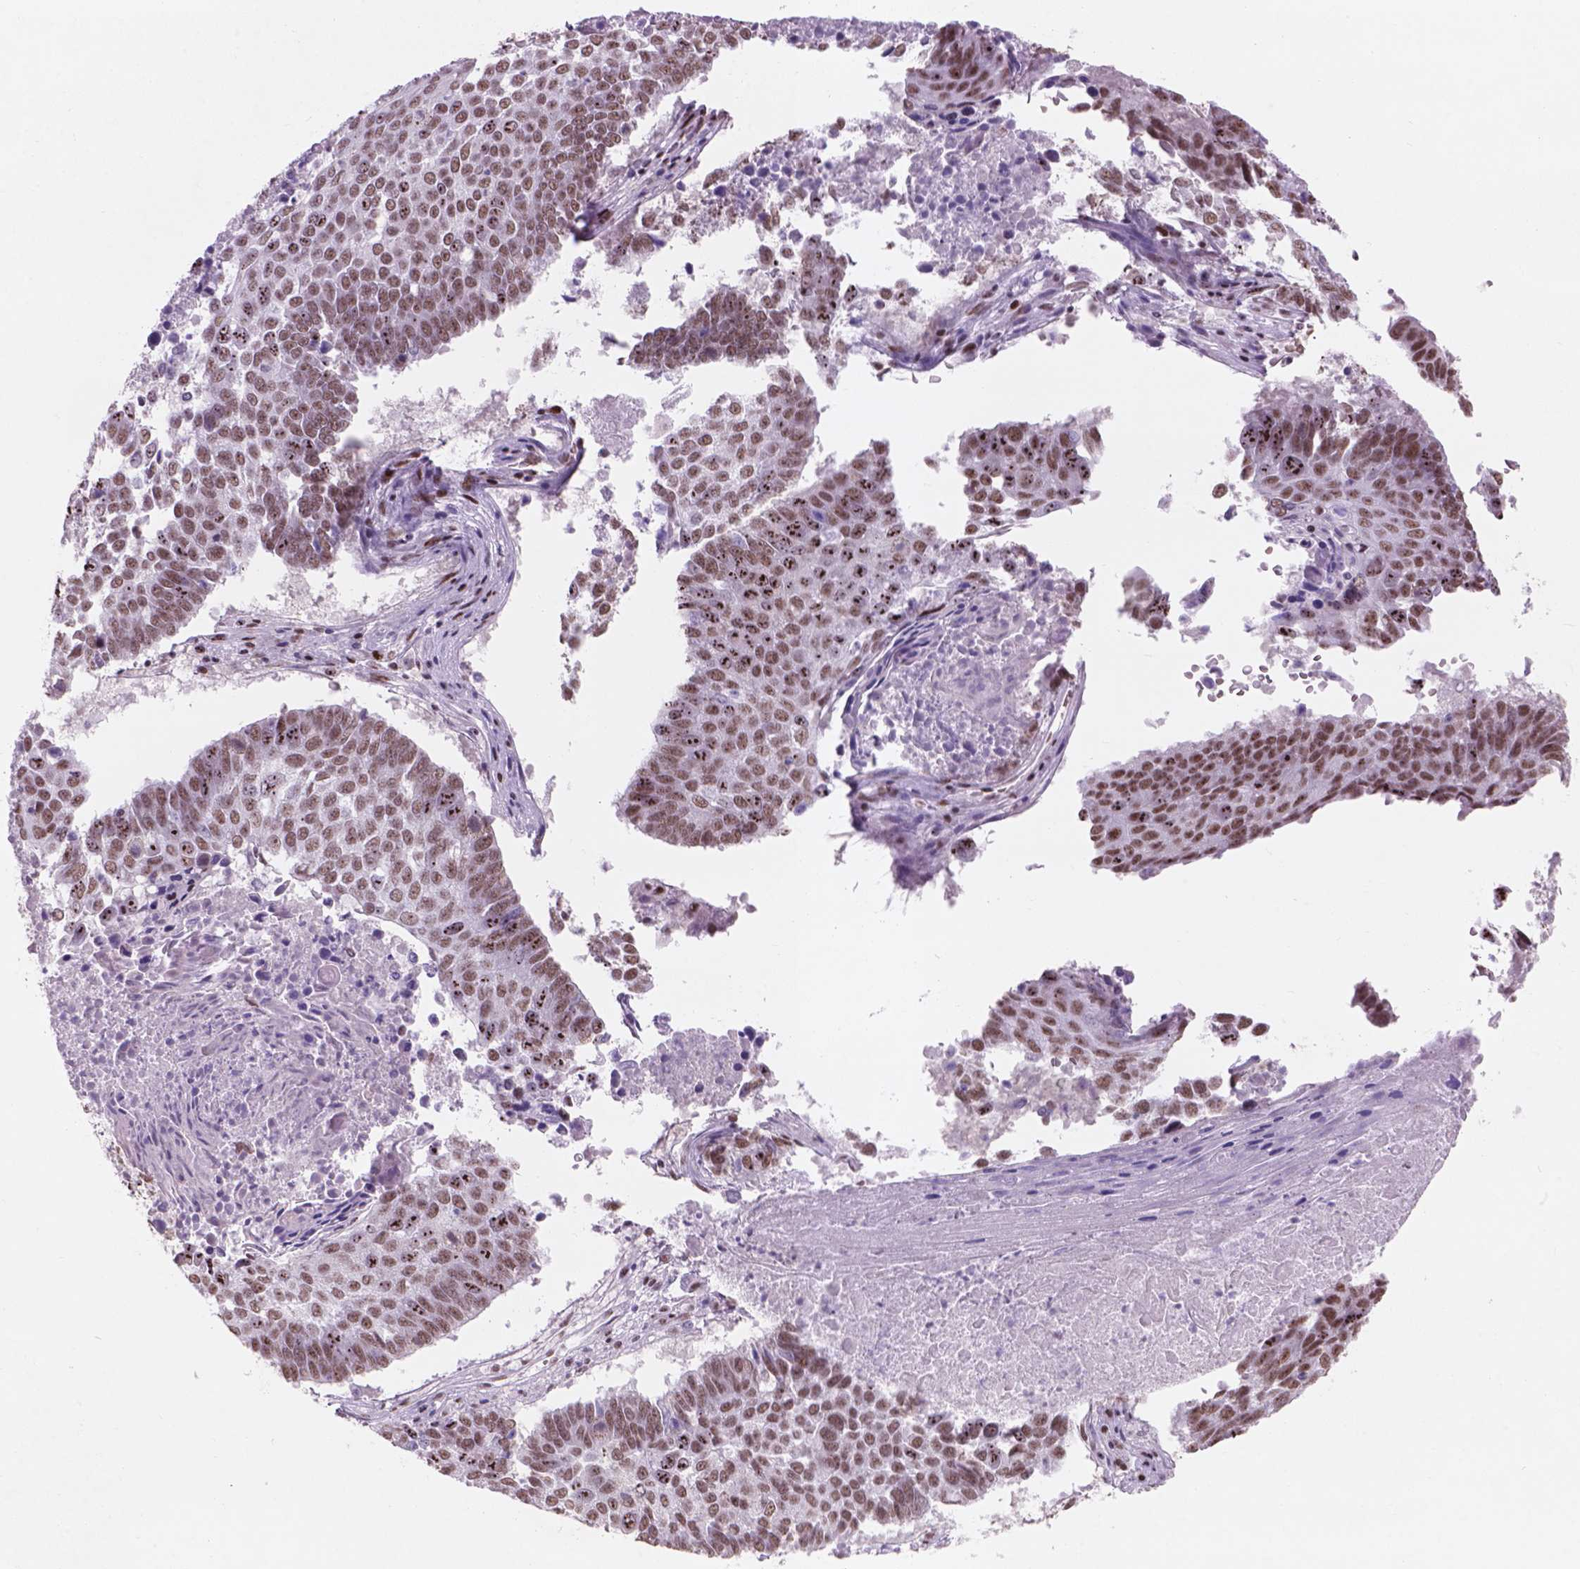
{"staining": {"intensity": "strong", "quantity": ">75%", "location": "nuclear"}, "tissue": "lung cancer", "cell_type": "Tumor cells", "image_type": "cancer", "snomed": [{"axis": "morphology", "description": "Squamous cell carcinoma, NOS"}, {"axis": "topography", "description": "Lung"}], "caption": "DAB (3,3'-diaminobenzidine) immunohistochemical staining of human lung cancer (squamous cell carcinoma) reveals strong nuclear protein staining in about >75% of tumor cells.", "gene": "HES7", "patient": {"sex": "male", "age": 73}}